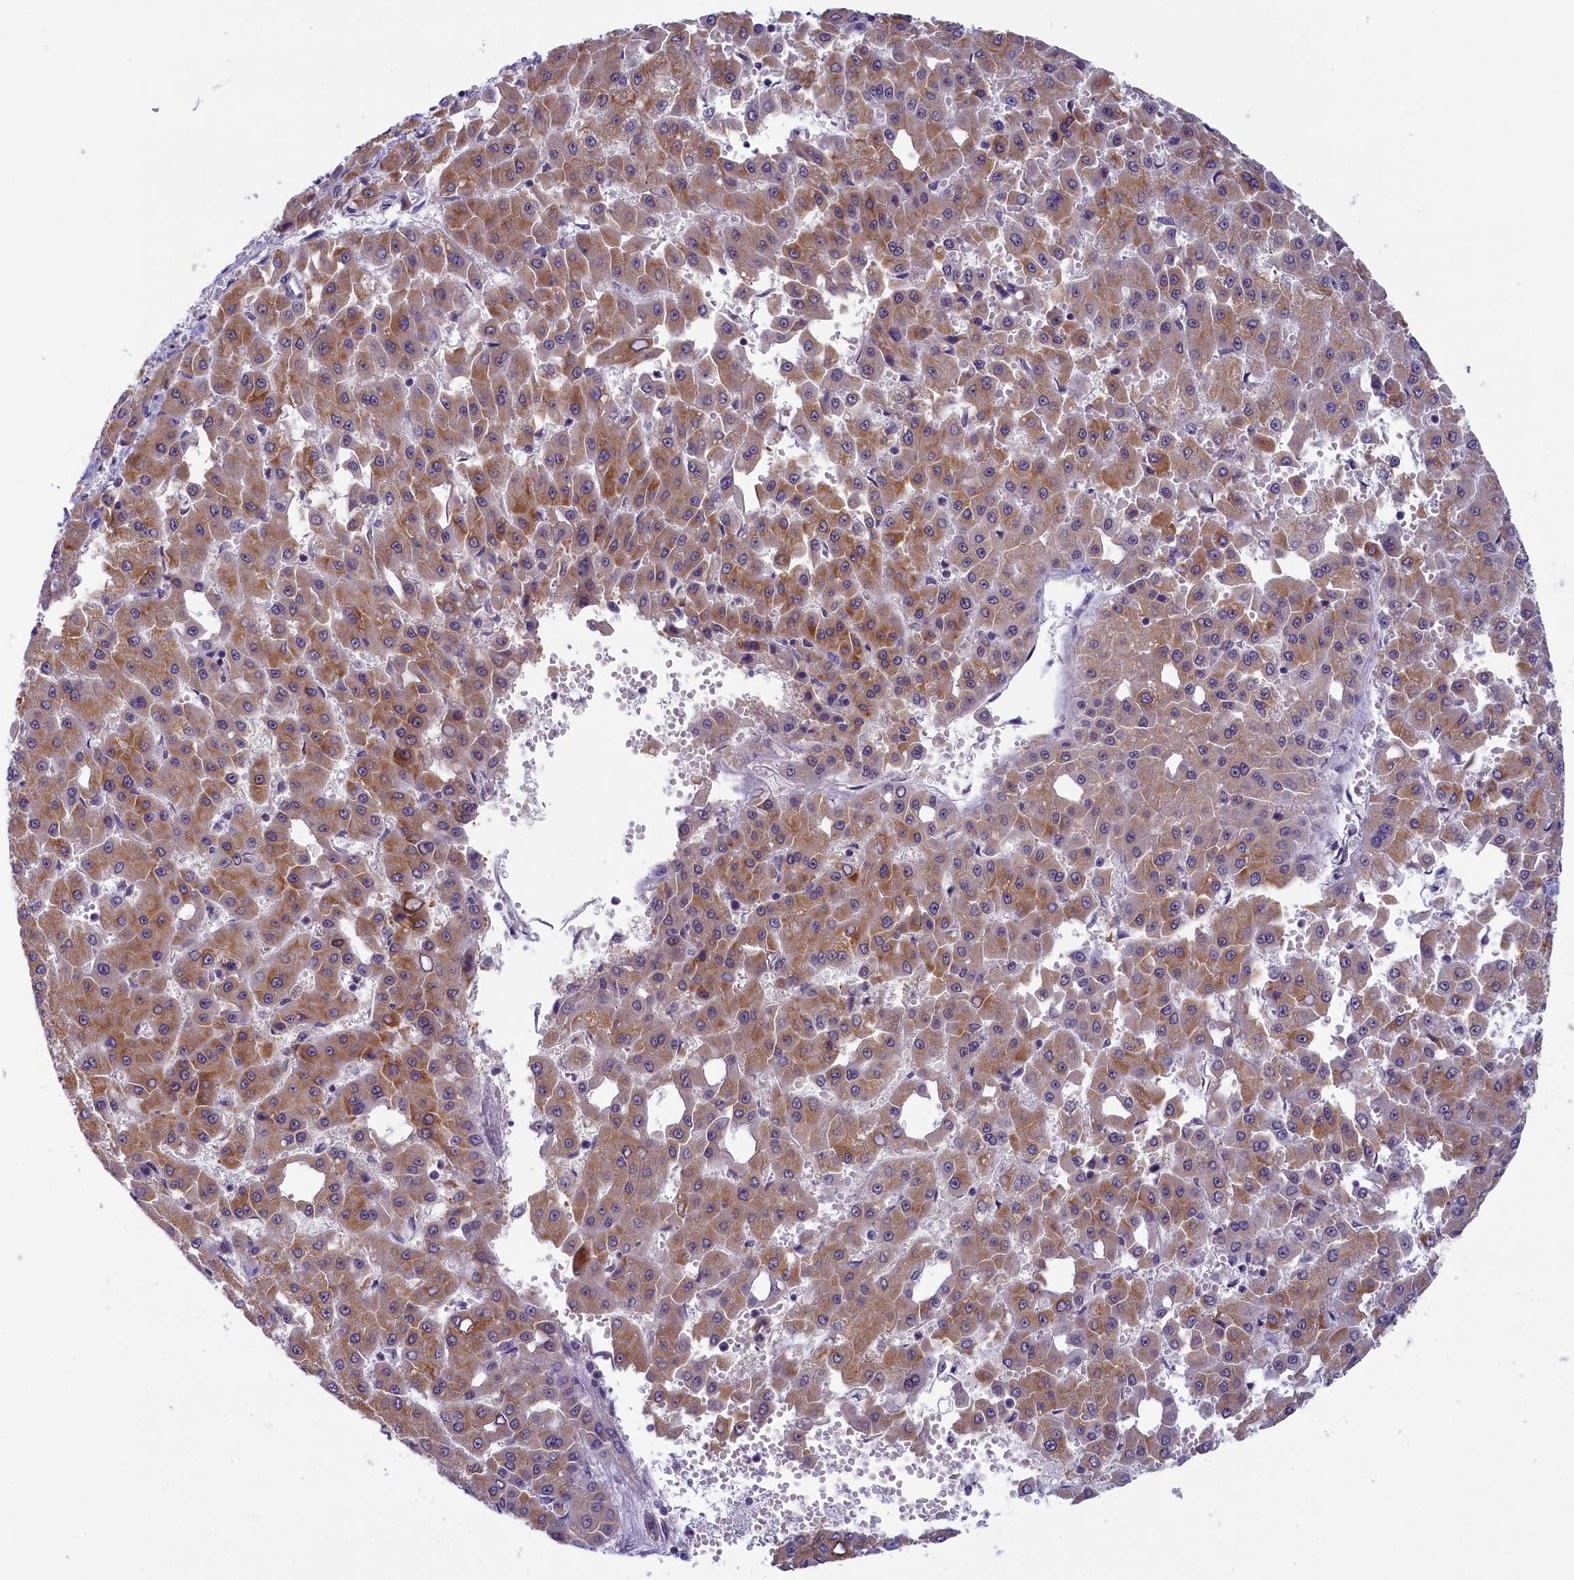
{"staining": {"intensity": "moderate", "quantity": ">75%", "location": "cytoplasmic/membranous"}, "tissue": "liver cancer", "cell_type": "Tumor cells", "image_type": "cancer", "snomed": [{"axis": "morphology", "description": "Carcinoma, Hepatocellular, NOS"}, {"axis": "topography", "description": "Liver"}], "caption": "Protein staining shows moderate cytoplasmic/membranous staining in approximately >75% of tumor cells in liver cancer (hepatocellular carcinoma).", "gene": "CRAMP1", "patient": {"sex": "male", "age": 47}}